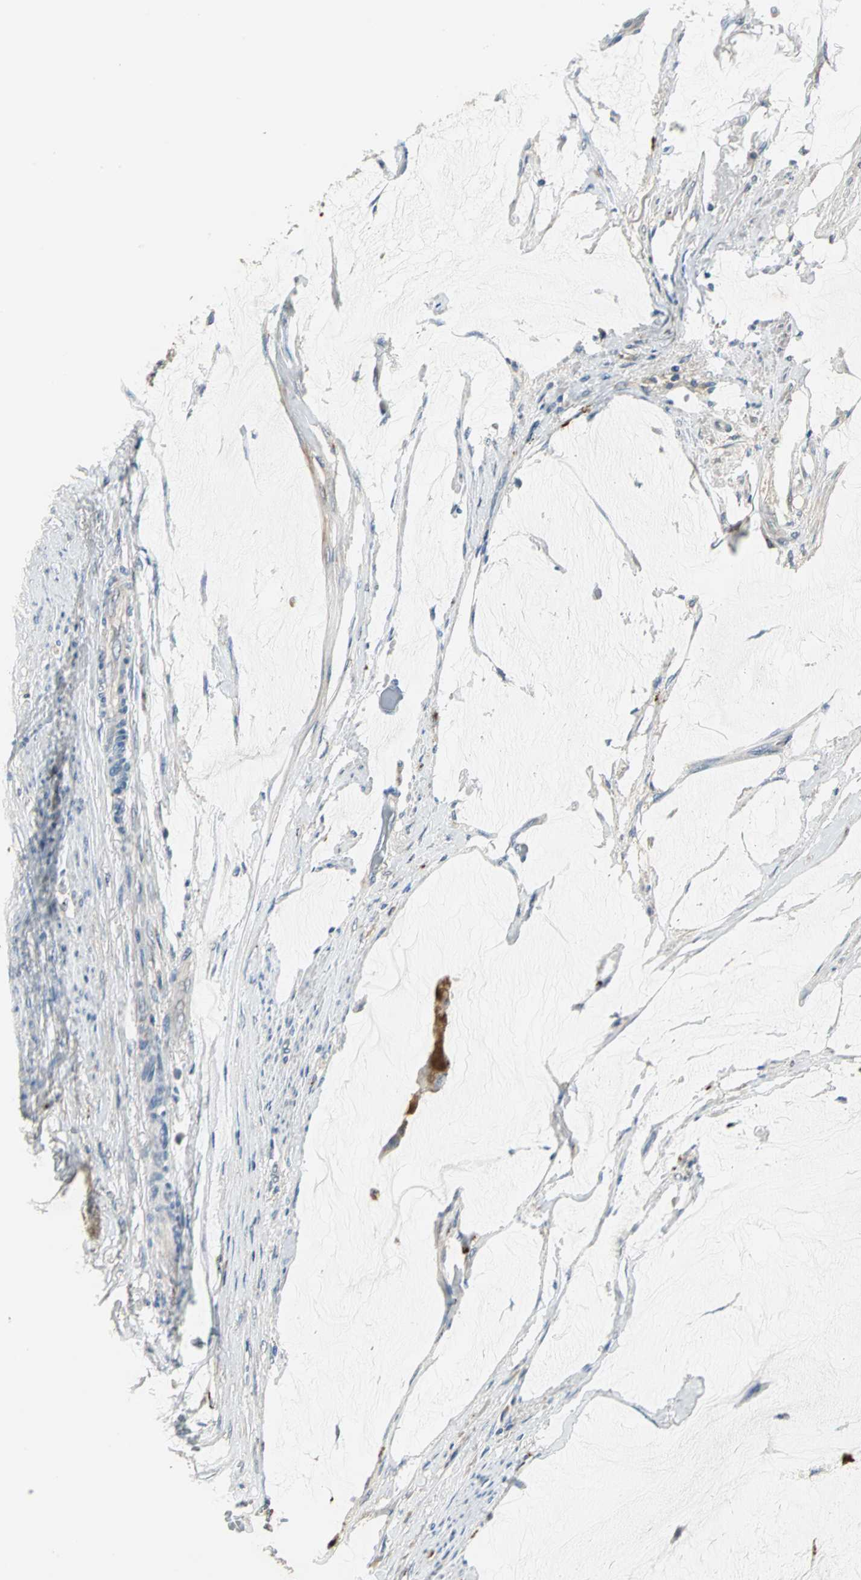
{"staining": {"intensity": "weak", "quantity": ">75%", "location": "cytoplasmic/membranous"}, "tissue": "colorectal cancer", "cell_type": "Tumor cells", "image_type": "cancer", "snomed": [{"axis": "morphology", "description": "Normal tissue, NOS"}, {"axis": "morphology", "description": "Adenocarcinoma, NOS"}, {"axis": "topography", "description": "Rectum"}, {"axis": "topography", "description": "Peripheral nerve tissue"}], "caption": "Tumor cells exhibit low levels of weak cytoplasmic/membranous staining in about >75% of cells in human colorectal cancer.", "gene": "OCLN", "patient": {"sex": "female", "age": 77}}